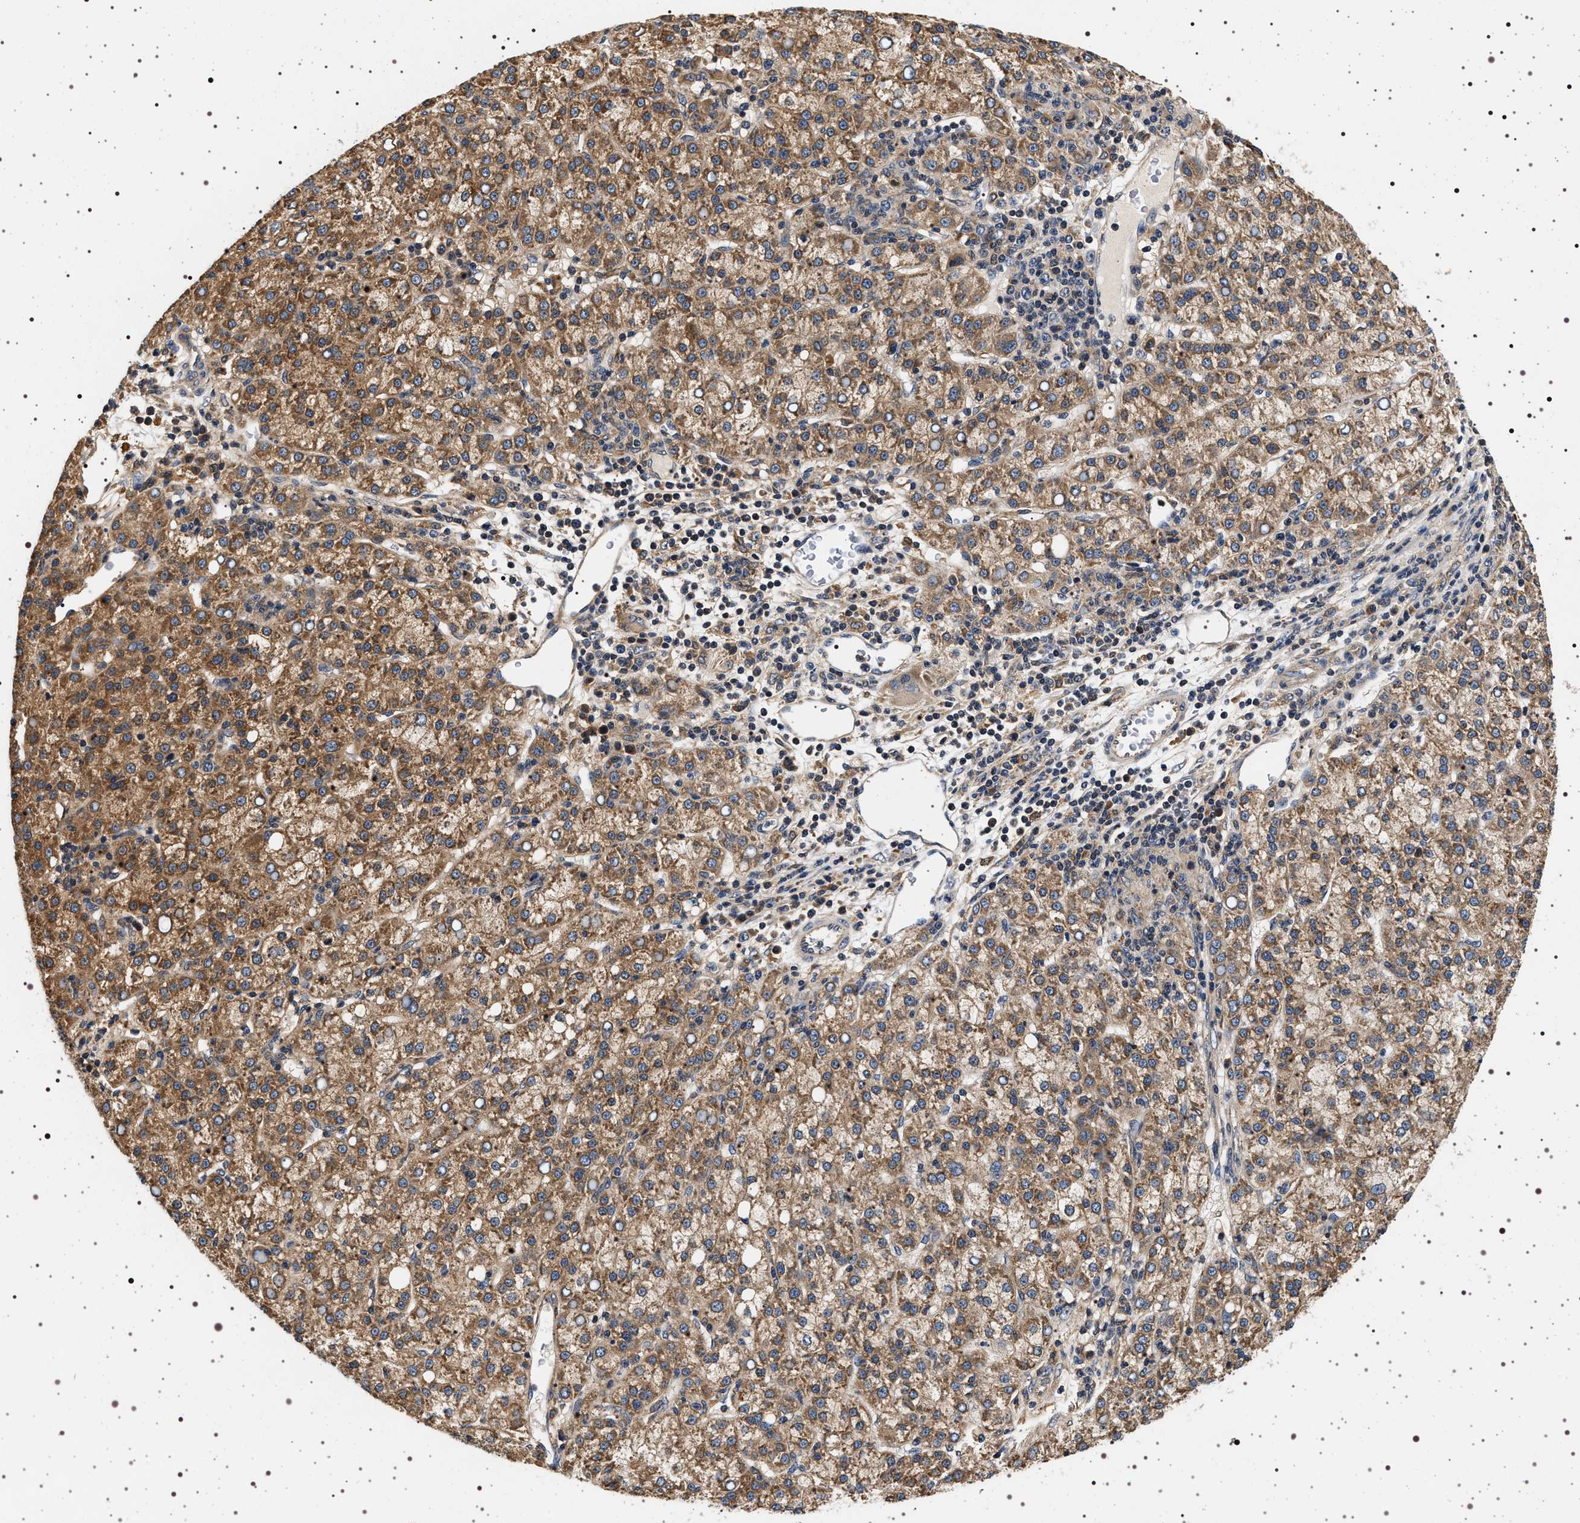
{"staining": {"intensity": "moderate", "quantity": ">75%", "location": "cytoplasmic/membranous"}, "tissue": "liver cancer", "cell_type": "Tumor cells", "image_type": "cancer", "snomed": [{"axis": "morphology", "description": "Carcinoma, Hepatocellular, NOS"}, {"axis": "topography", "description": "Liver"}], "caption": "Hepatocellular carcinoma (liver) stained with DAB IHC displays medium levels of moderate cytoplasmic/membranous staining in about >75% of tumor cells.", "gene": "DCBLD2", "patient": {"sex": "female", "age": 58}}